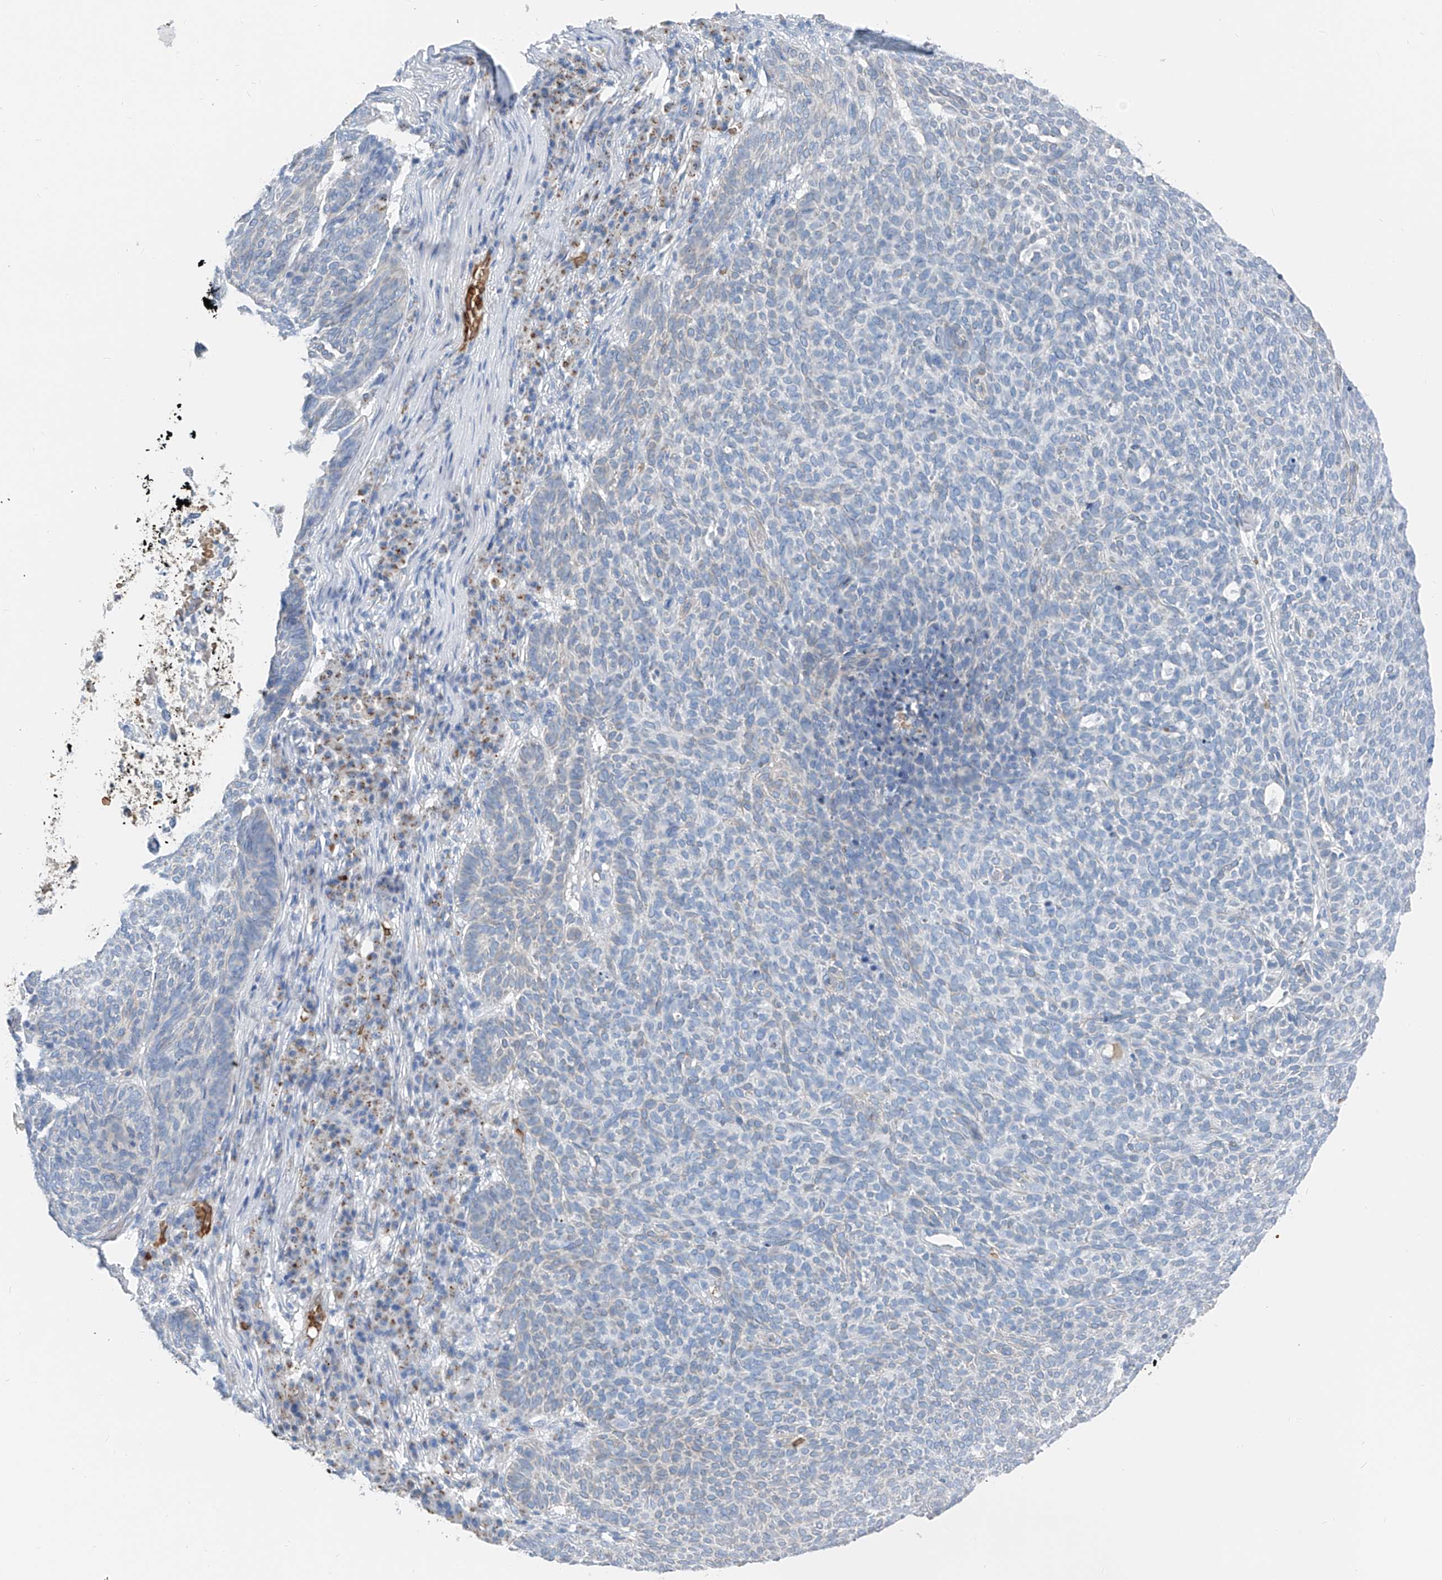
{"staining": {"intensity": "negative", "quantity": "none", "location": "none"}, "tissue": "skin cancer", "cell_type": "Tumor cells", "image_type": "cancer", "snomed": [{"axis": "morphology", "description": "Squamous cell carcinoma, NOS"}, {"axis": "topography", "description": "Skin"}], "caption": "IHC of human squamous cell carcinoma (skin) exhibits no positivity in tumor cells.", "gene": "PRSS23", "patient": {"sex": "female", "age": 90}}